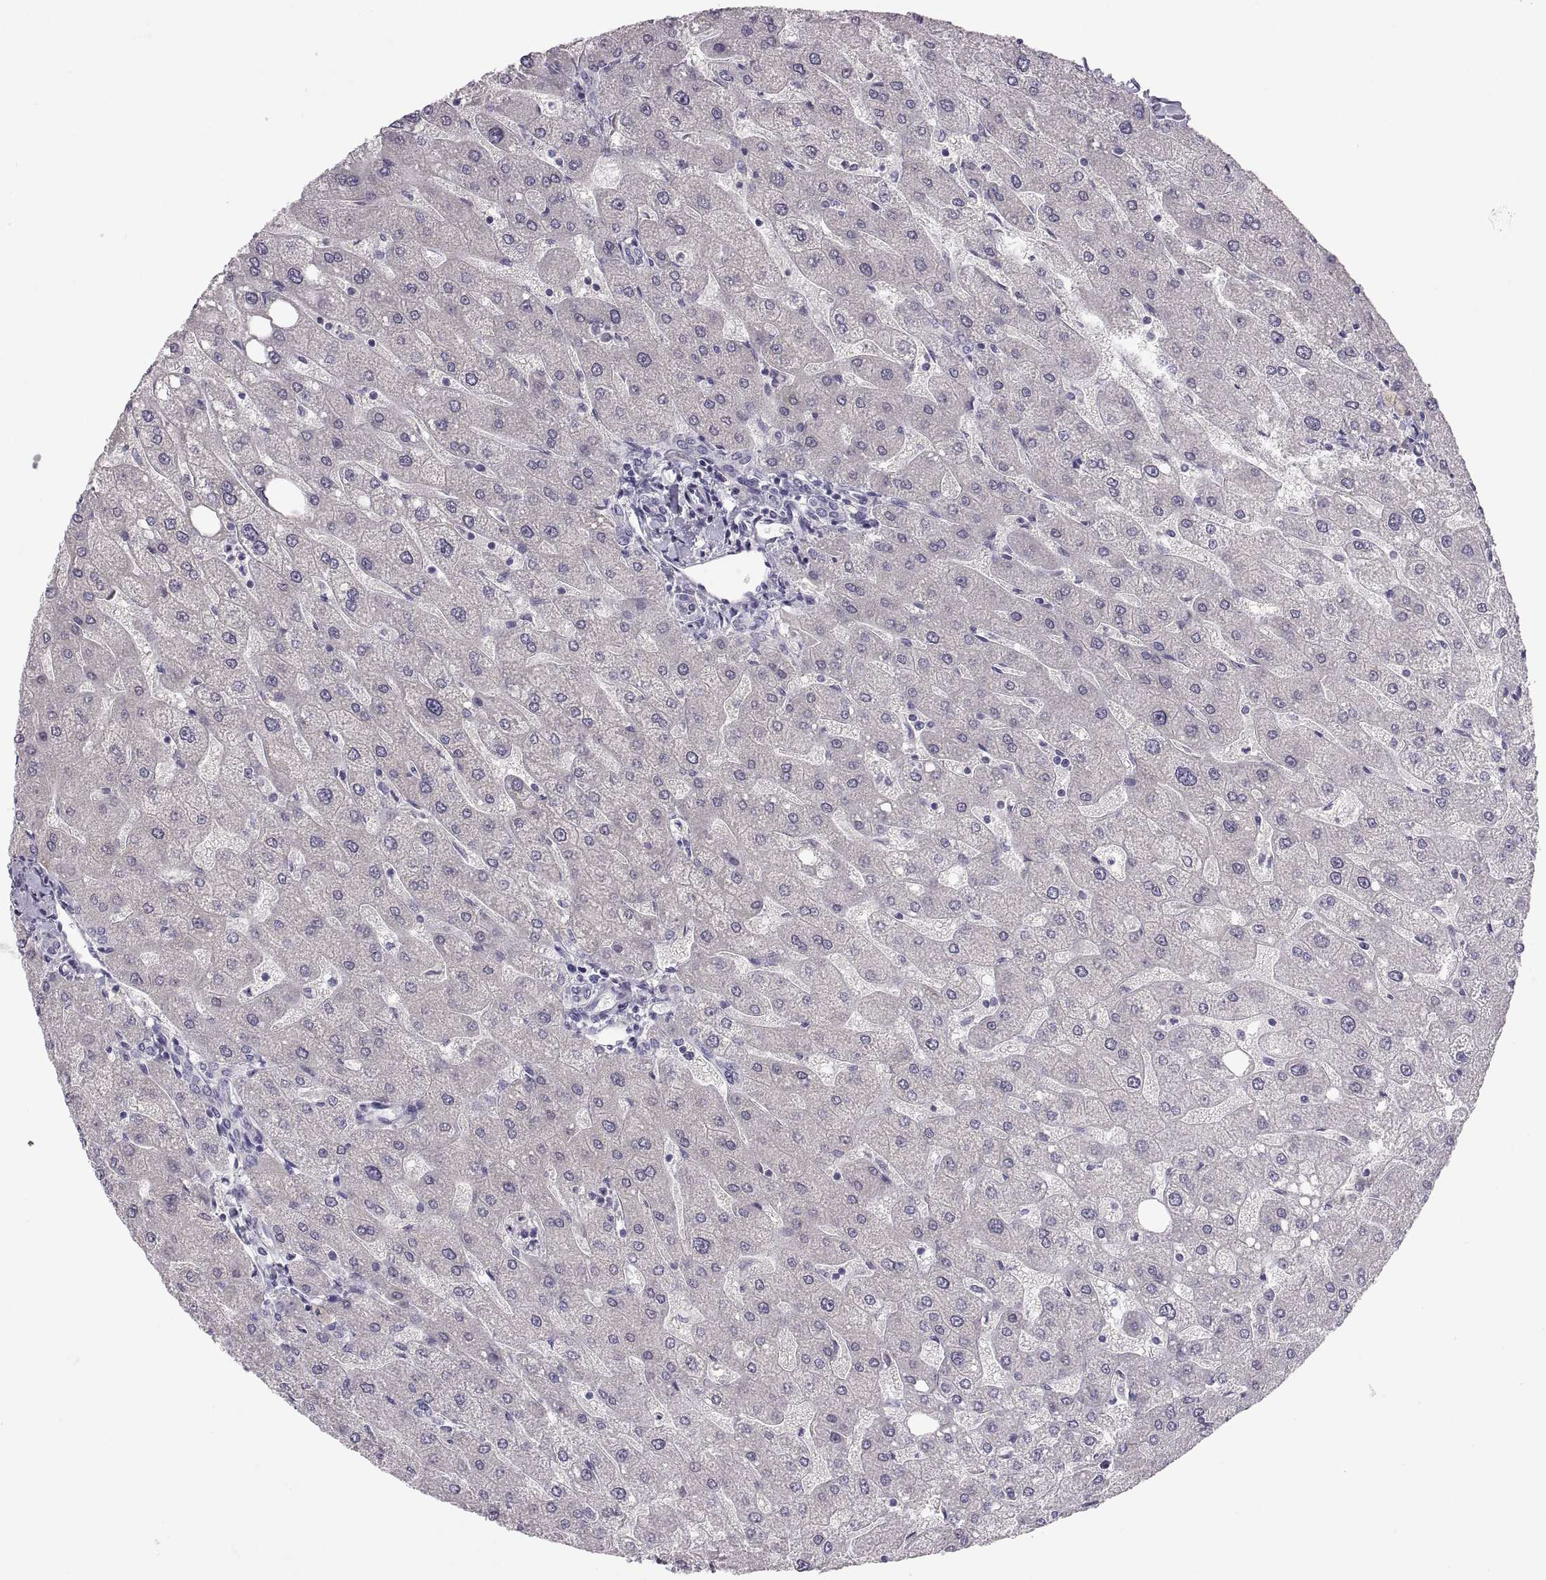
{"staining": {"intensity": "negative", "quantity": "none", "location": "none"}, "tissue": "liver", "cell_type": "Cholangiocytes", "image_type": "normal", "snomed": [{"axis": "morphology", "description": "Normal tissue, NOS"}, {"axis": "topography", "description": "Liver"}], "caption": "Immunohistochemistry (IHC) micrograph of benign liver stained for a protein (brown), which exhibits no expression in cholangiocytes.", "gene": "COL9A3", "patient": {"sex": "male", "age": 67}}